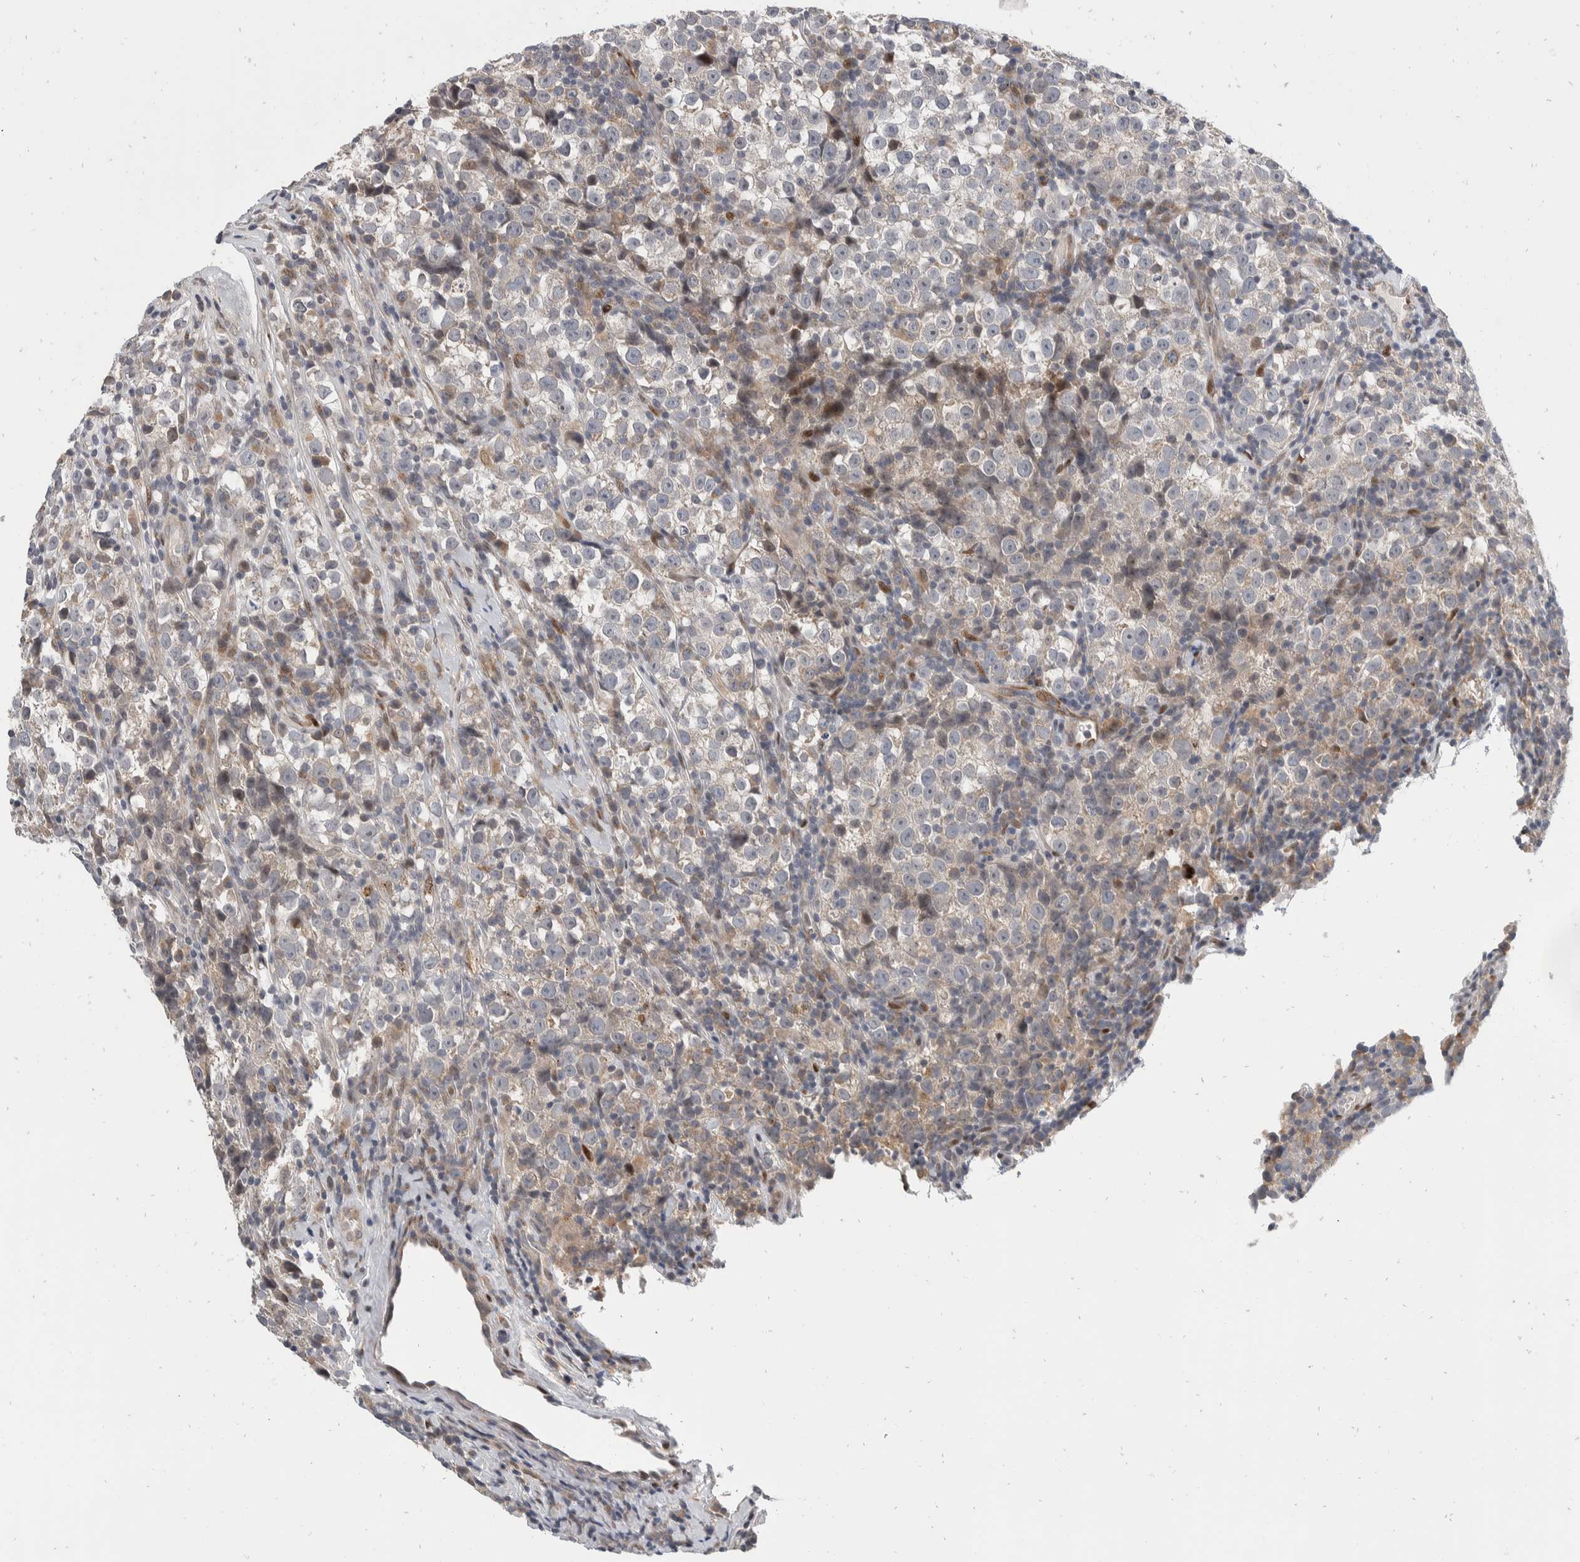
{"staining": {"intensity": "weak", "quantity": "<25%", "location": "cytoplasmic/membranous"}, "tissue": "testis cancer", "cell_type": "Tumor cells", "image_type": "cancer", "snomed": [{"axis": "morphology", "description": "Normal tissue, NOS"}, {"axis": "morphology", "description": "Seminoma, NOS"}, {"axis": "topography", "description": "Testis"}], "caption": "An image of testis seminoma stained for a protein reveals no brown staining in tumor cells.", "gene": "ZNF703", "patient": {"sex": "male", "age": 43}}